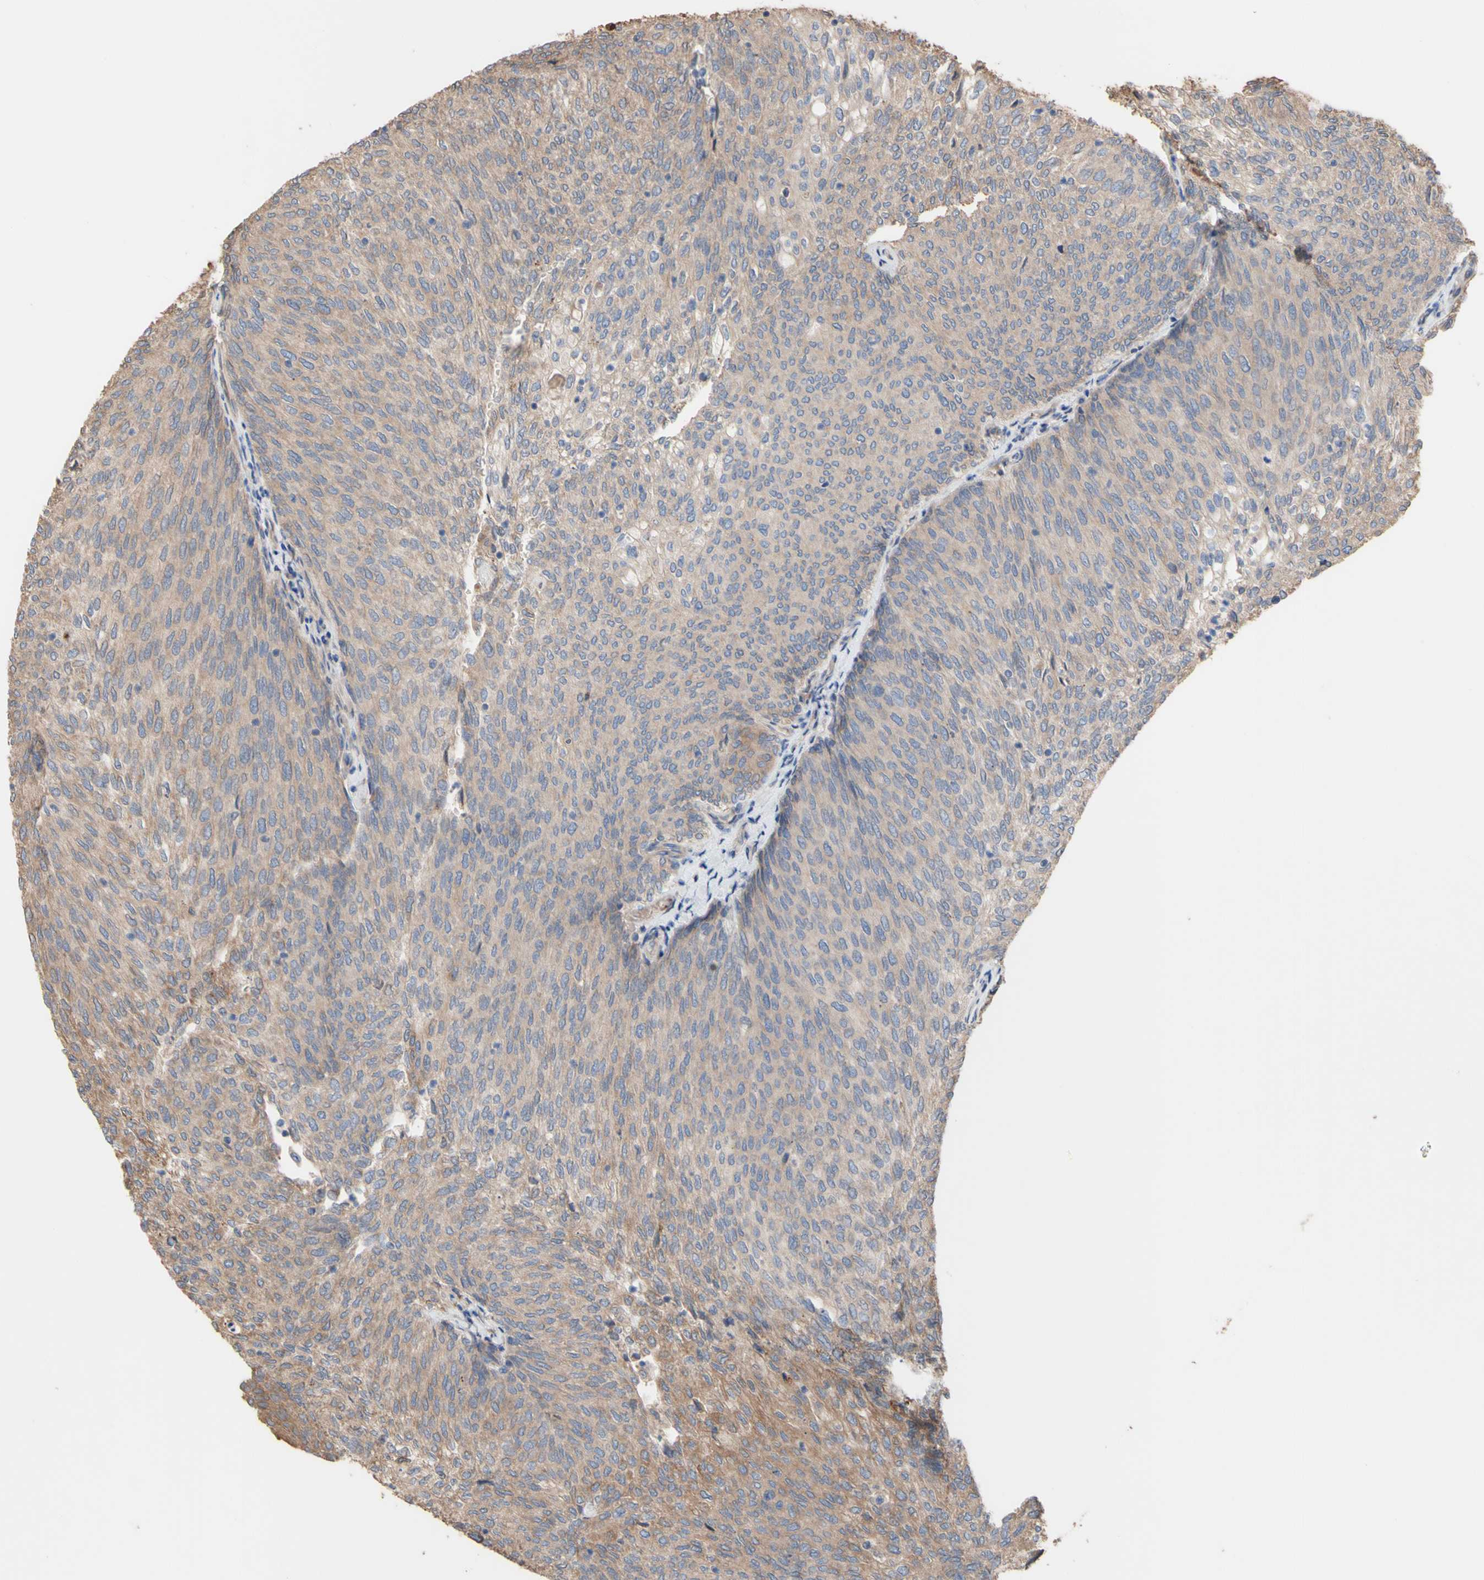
{"staining": {"intensity": "weak", "quantity": ">75%", "location": "cytoplasmic/membranous"}, "tissue": "urothelial cancer", "cell_type": "Tumor cells", "image_type": "cancer", "snomed": [{"axis": "morphology", "description": "Urothelial carcinoma, Low grade"}, {"axis": "topography", "description": "Urinary bladder"}], "caption": "The histopathology image displays immunohistochemical staining of urothelial cancer. There is weak cytoplasmic/membranous positivity is present in about >75% of tumor cells. (DAB = brown stain, brightfield microscopy at high magnification).", "gene": "NECTIN3", "patient": {"sex": "female", "age": 79}}